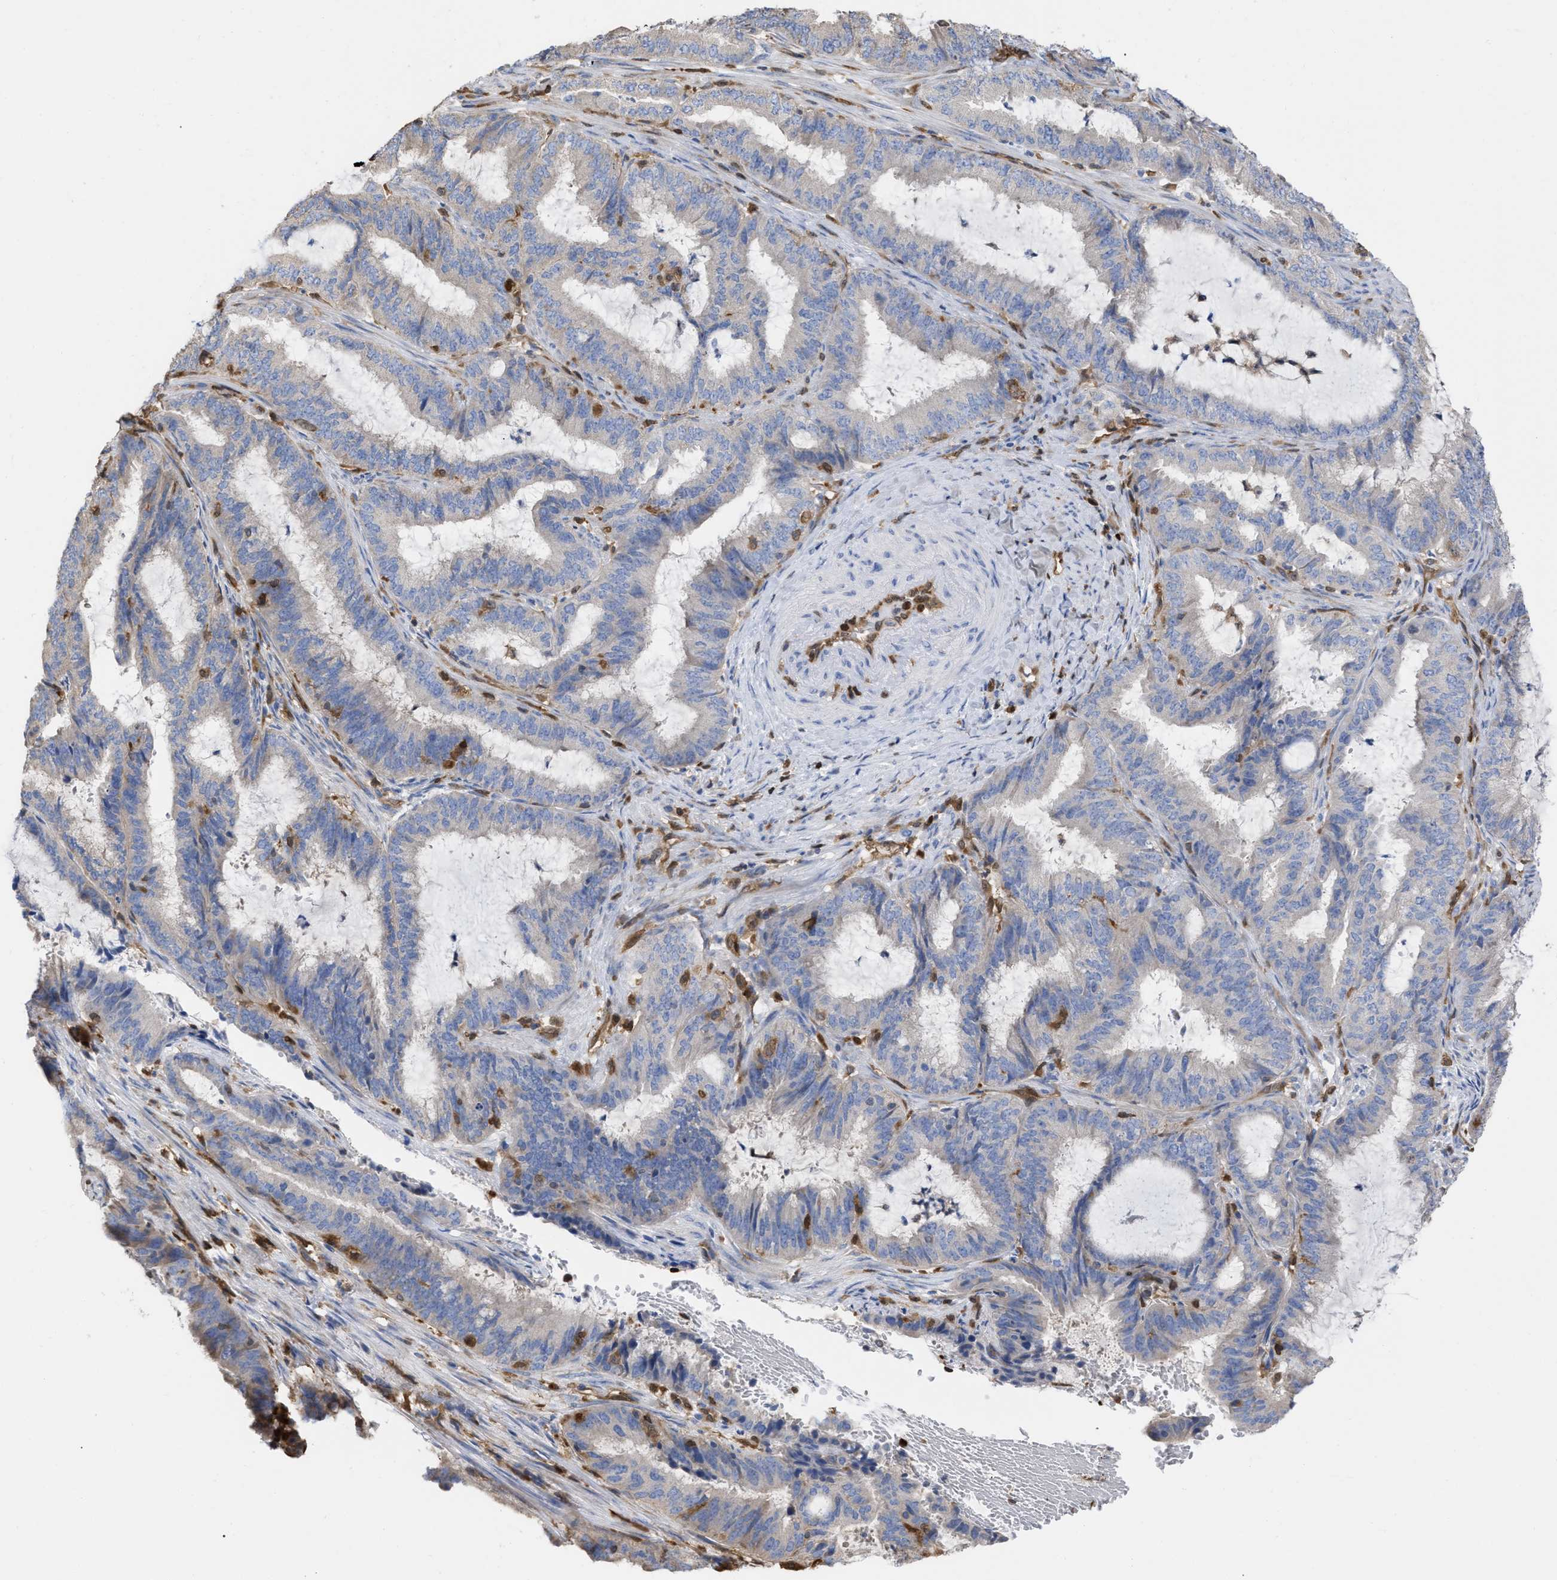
{"staining": {"intensity": "negative", "quantity": "none", "location": "none"}, "tissue": "endometrial cancer", "cell_type": "Tumor cells", "image_type": "cancer", "snomed": [{"axis": "morphology", "description": "Adenocarcinoma, NOS"}, {"axis": "topography", "description": "Endometrium"}], "caption": "The IHC image has no significant expression in tumor cells of endometrial adenocarcinoma tissue.", "gene": "GIMAP4", "patient": {"sex": "female", "age": 51}}